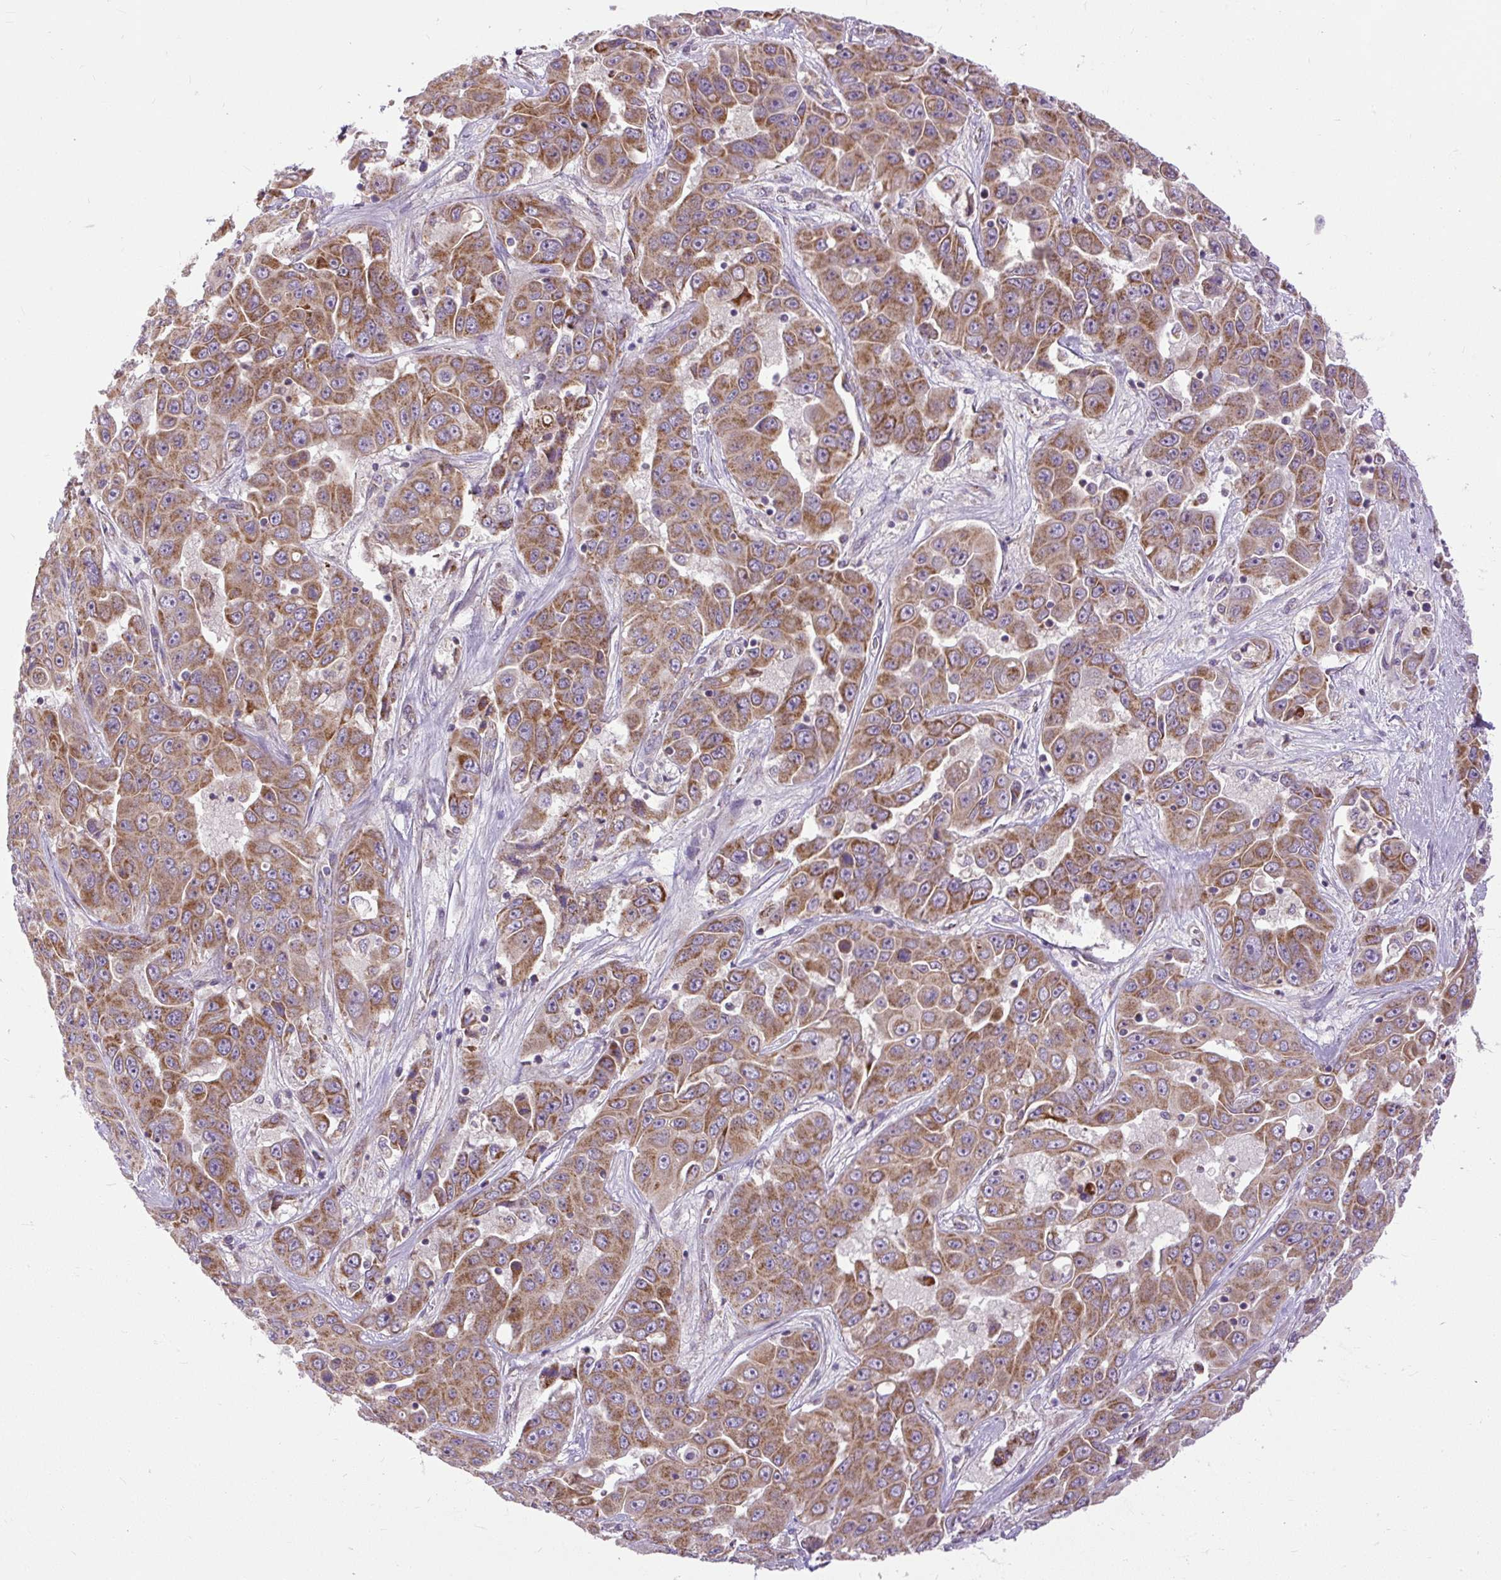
{"staining": {"intensity": "moderate", "quantity": ">75%", "location": "cytoplasmic/membranous"}, "tissue": "liver cancer", "cell_type": "Tumor cells", "image_type": "cancer", "snomed": [{"axis": "morphology", "description": "Cholangiocarcinoma"}, {"axis": "topography", "description": "Liver"}], "caption": "DAB immunohistochemical staining of human liver cancer (cholangiocarcinoma) demonstrates moderate cytoplasmic/membranous protein expression in about >75% of tumor cells.", "gene": "TM2D3", "patient": {"sex": "female", "age": 52}}